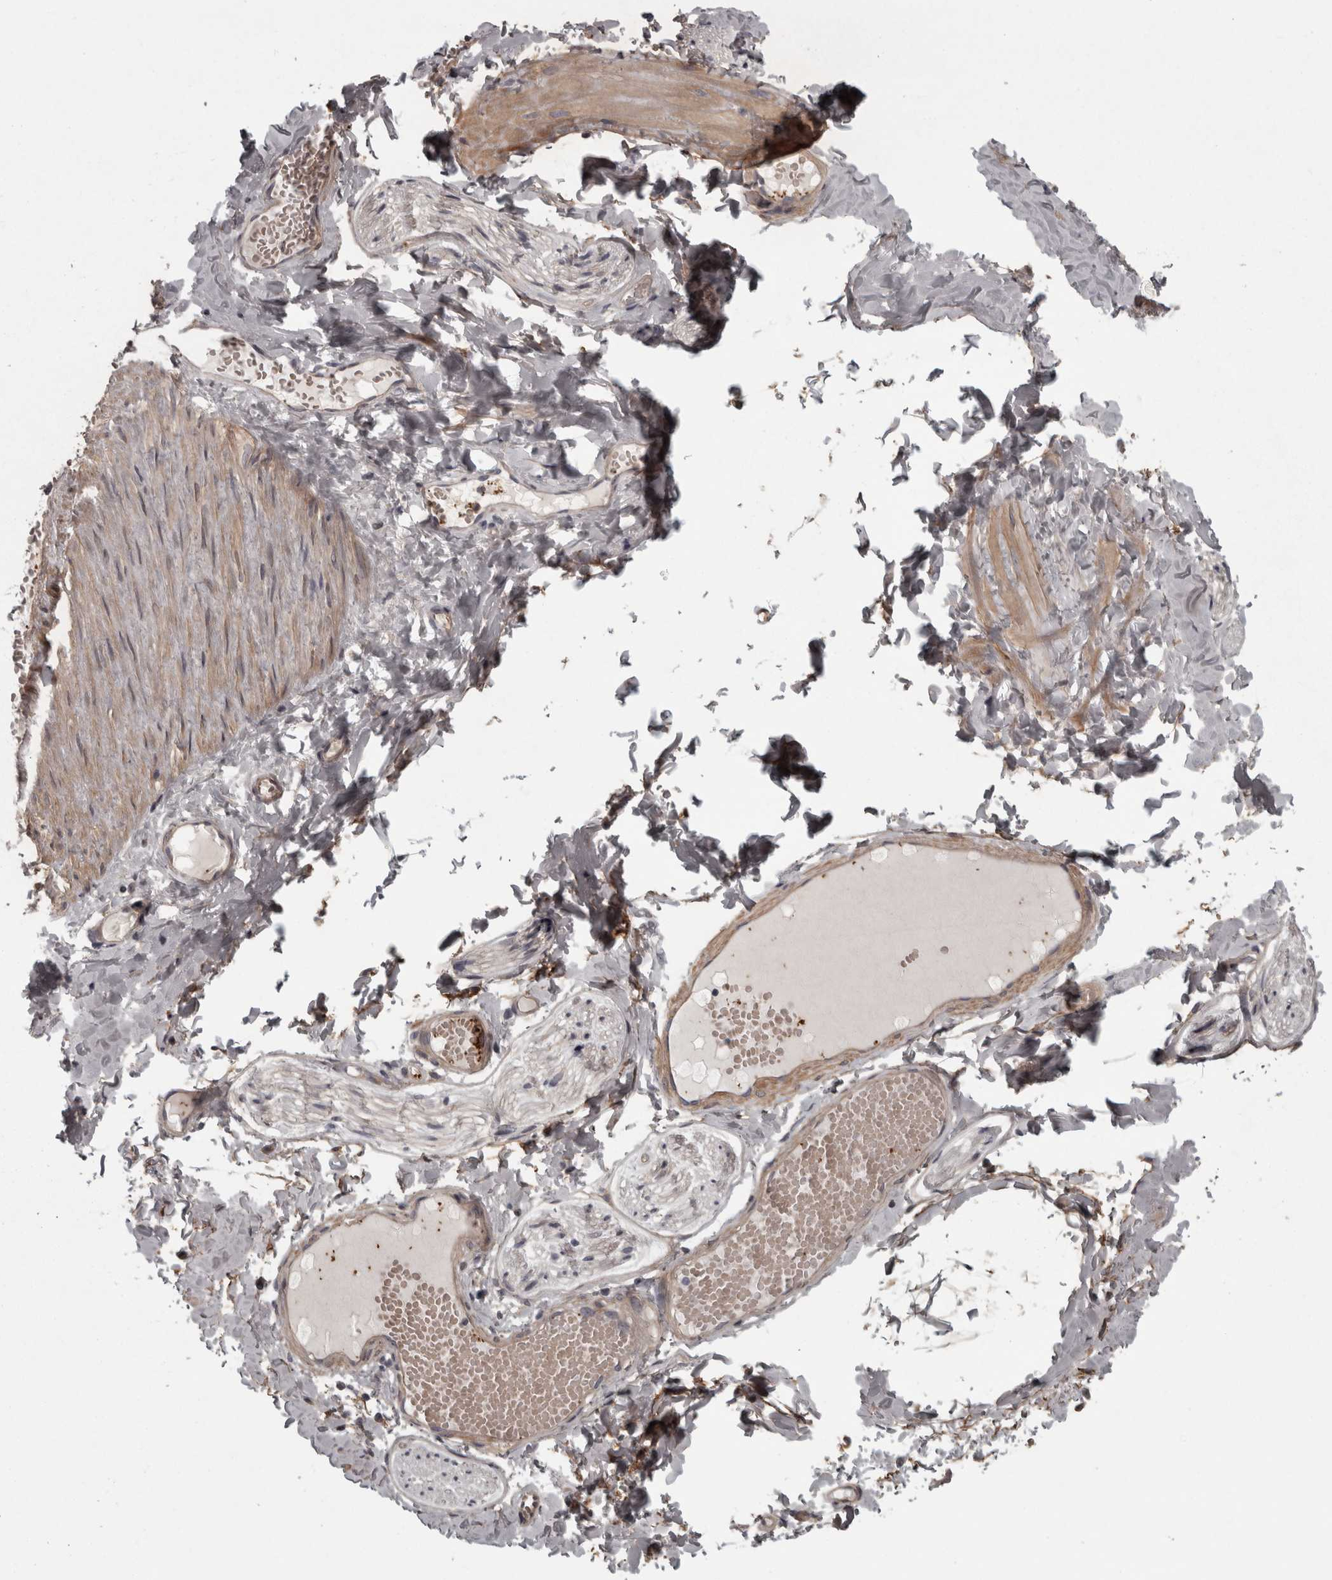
{"staining": {"intensity": "moderate", "quantity": "25%-75%", "location": "cytoplasmic/membranous"}, "tissue": "adipose tissue", "cell_type": "Adipocytes", "image_type": "normal", "snomed": [{"axis": "morphology", "description": "Normal tissue, NOS"}, {"axis": "topography", "description": "Adipose tissue"}, {"axis": "topography", "description": "Vascular tissue"}, {"axis": "topography", "description": "Peripheral nerve tissue"}], "caption": "Immunohistochemical staining of benign human adipose tissue shows moderate cytoplasmic/membranous protein positivity in approximately 25%-75% of adipocytes.", "gene": "RSU1", "patient": {"sex": "male", "age": 25}}